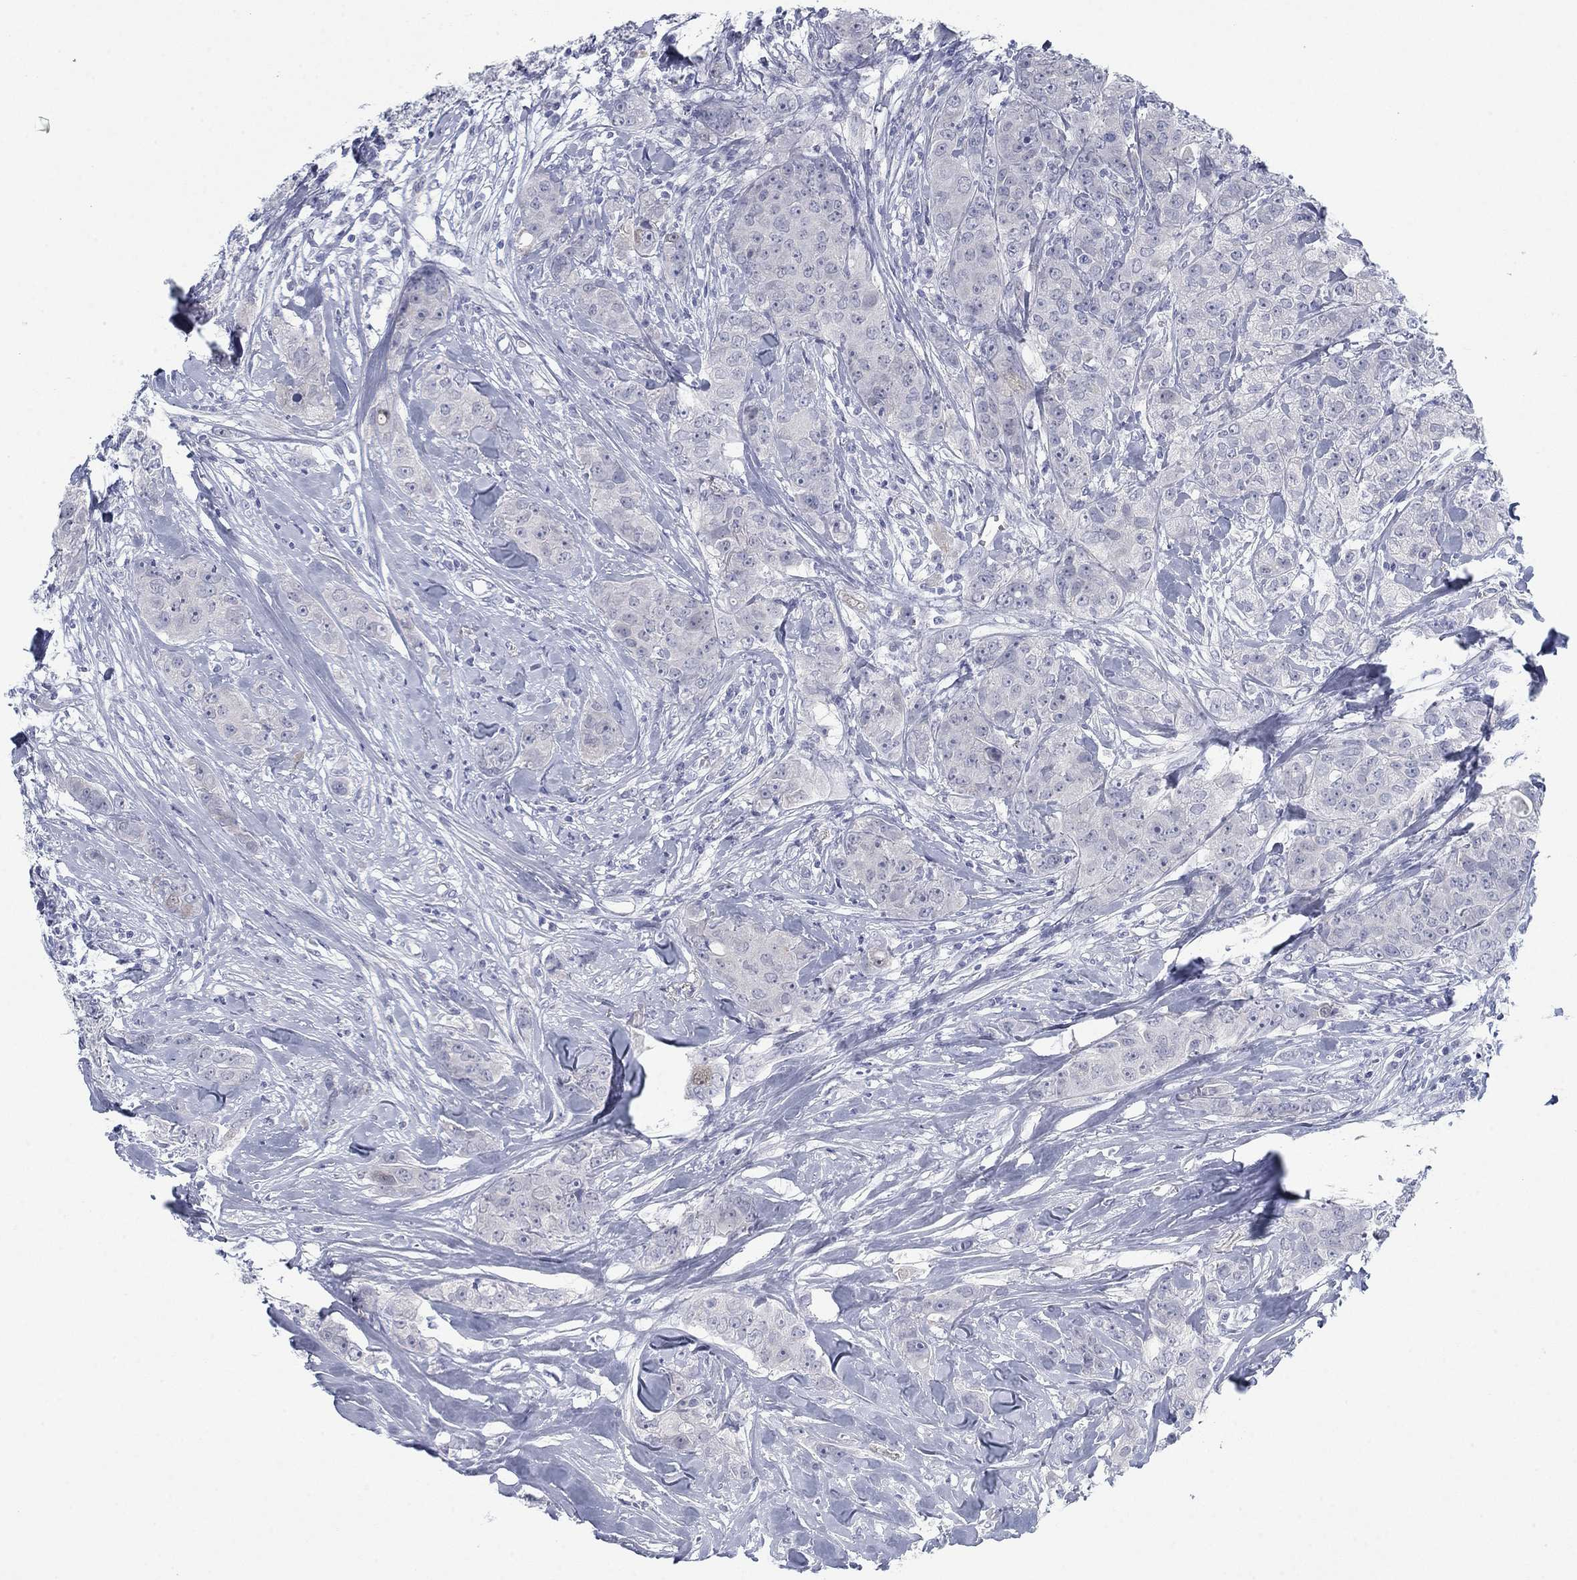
{"staining": {"intensity": "negative", "quantity": "none", "location": "none"}, "tissue": "breast cancer", "cell_type": "Tumor cells", "image_type": "cancer", "snomed": [{"axis": "morphology", "description": "Duct carcinoma"}, {"axis": "topography", "description": "Breast"}], "caption": "Infiltrating ductal carcinoma (breast) stained for a protein using IHC displays no positivity tumor cells.", "gene": "DNAL1", "patient": {"sex": "female", "age": 43}}